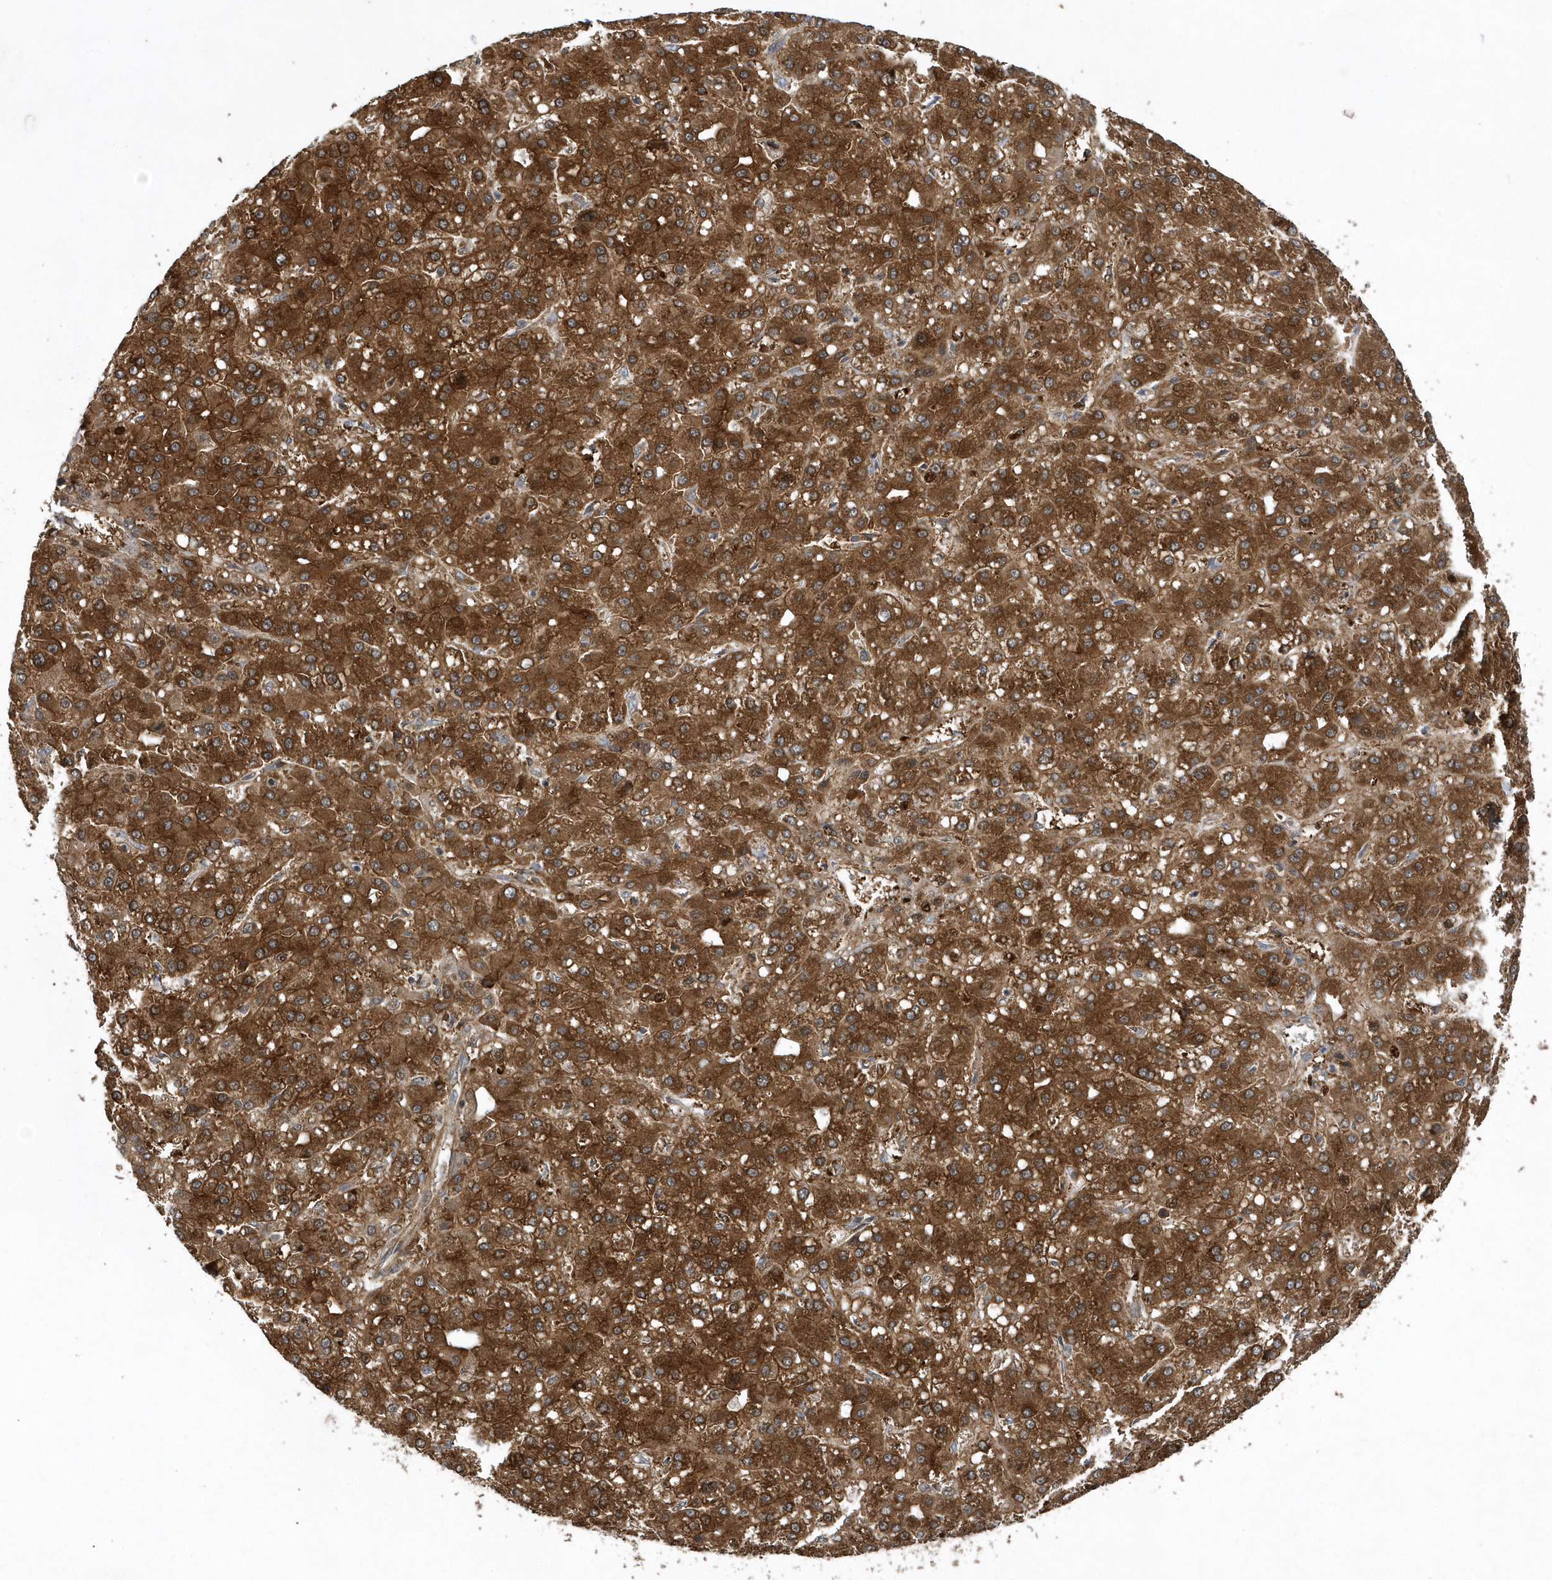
{"staining": {"intensity": "strong", "quantity": ">75%", "location": "cytoplasmic/membranous"}, "tissue": "liver cancer", "cell_type": "Tumor cells", "image_type": "cancer", "snomed": [{"axis": "morphology", "description": "Carcinoma, Hepatocellular, NOS"}, {"axis": "topography", "description": "Liver"}], "caption": "This image displays liver hepatocellular carcinoma stained with immunohistochemistry (IHC) to label a protein in brown. The cytoplasmic/membranous of tumor cells show strong positivity for the protein. Nuclei are counter-stained blue.", "gene": "PAICS", "patient": {"sex": "male", "age": 67}}